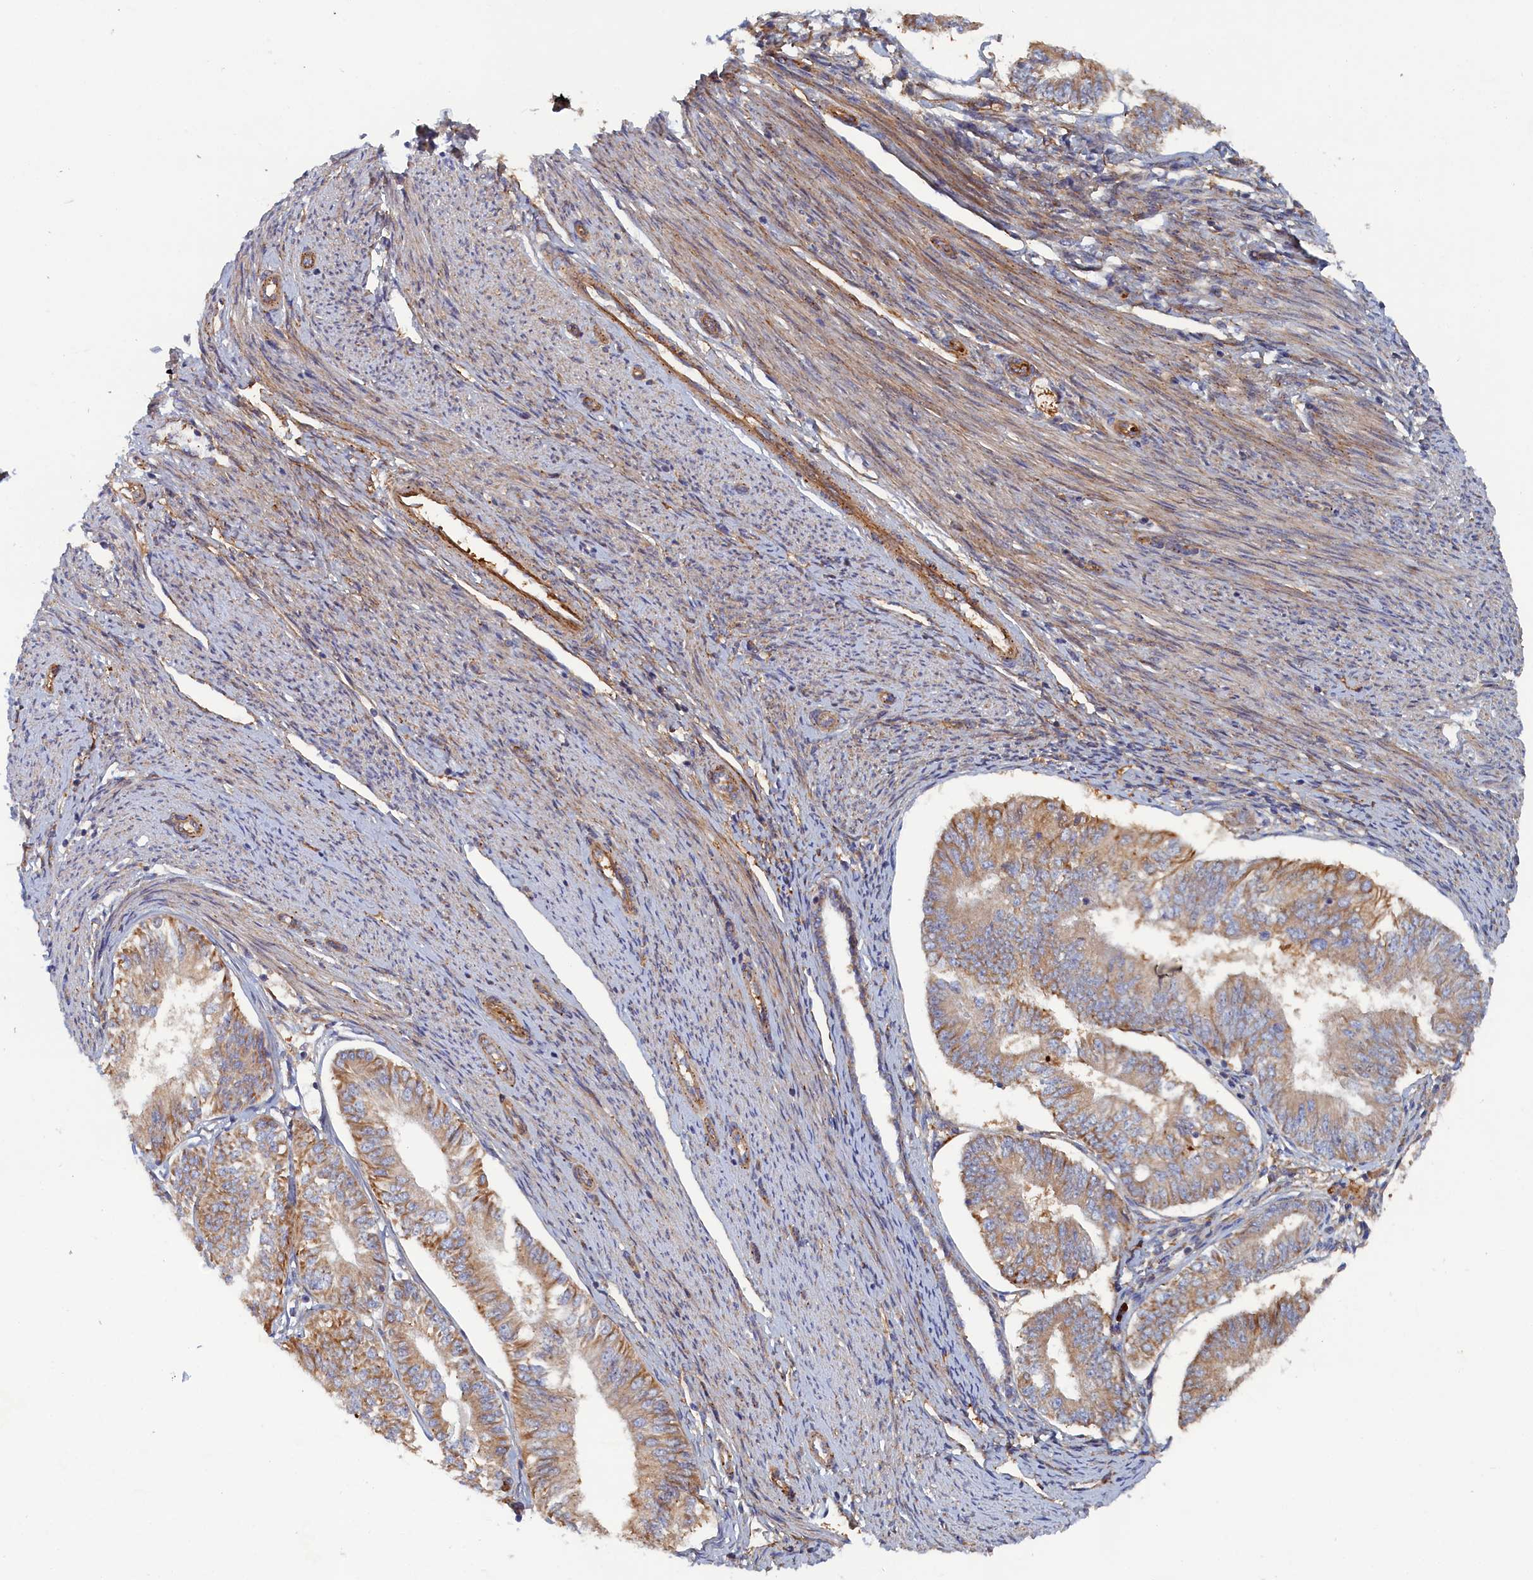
{"staining": {"intensity": "moderate", "quantity": "<25%", "location": "cytoplasmic/membranous"}, "tissue": "endometrial cancer", "cell_type": "Tumor cells", "image_type": "cancer", "snomed": [{"axis": "morphology", "description": "Adenocarcinoma, NOS"}, {"axis": "topography", "description": "Endometrium"}], "caption": "An IHC histopathology image of neoplastic tissue is shown. Protein staining in brown shows moderate cytoplasmic/membranous positivity in endometrial cancer within tumor cells.", "gene": "TMEM196", "patient": {"sex": "female", "age": 58}}